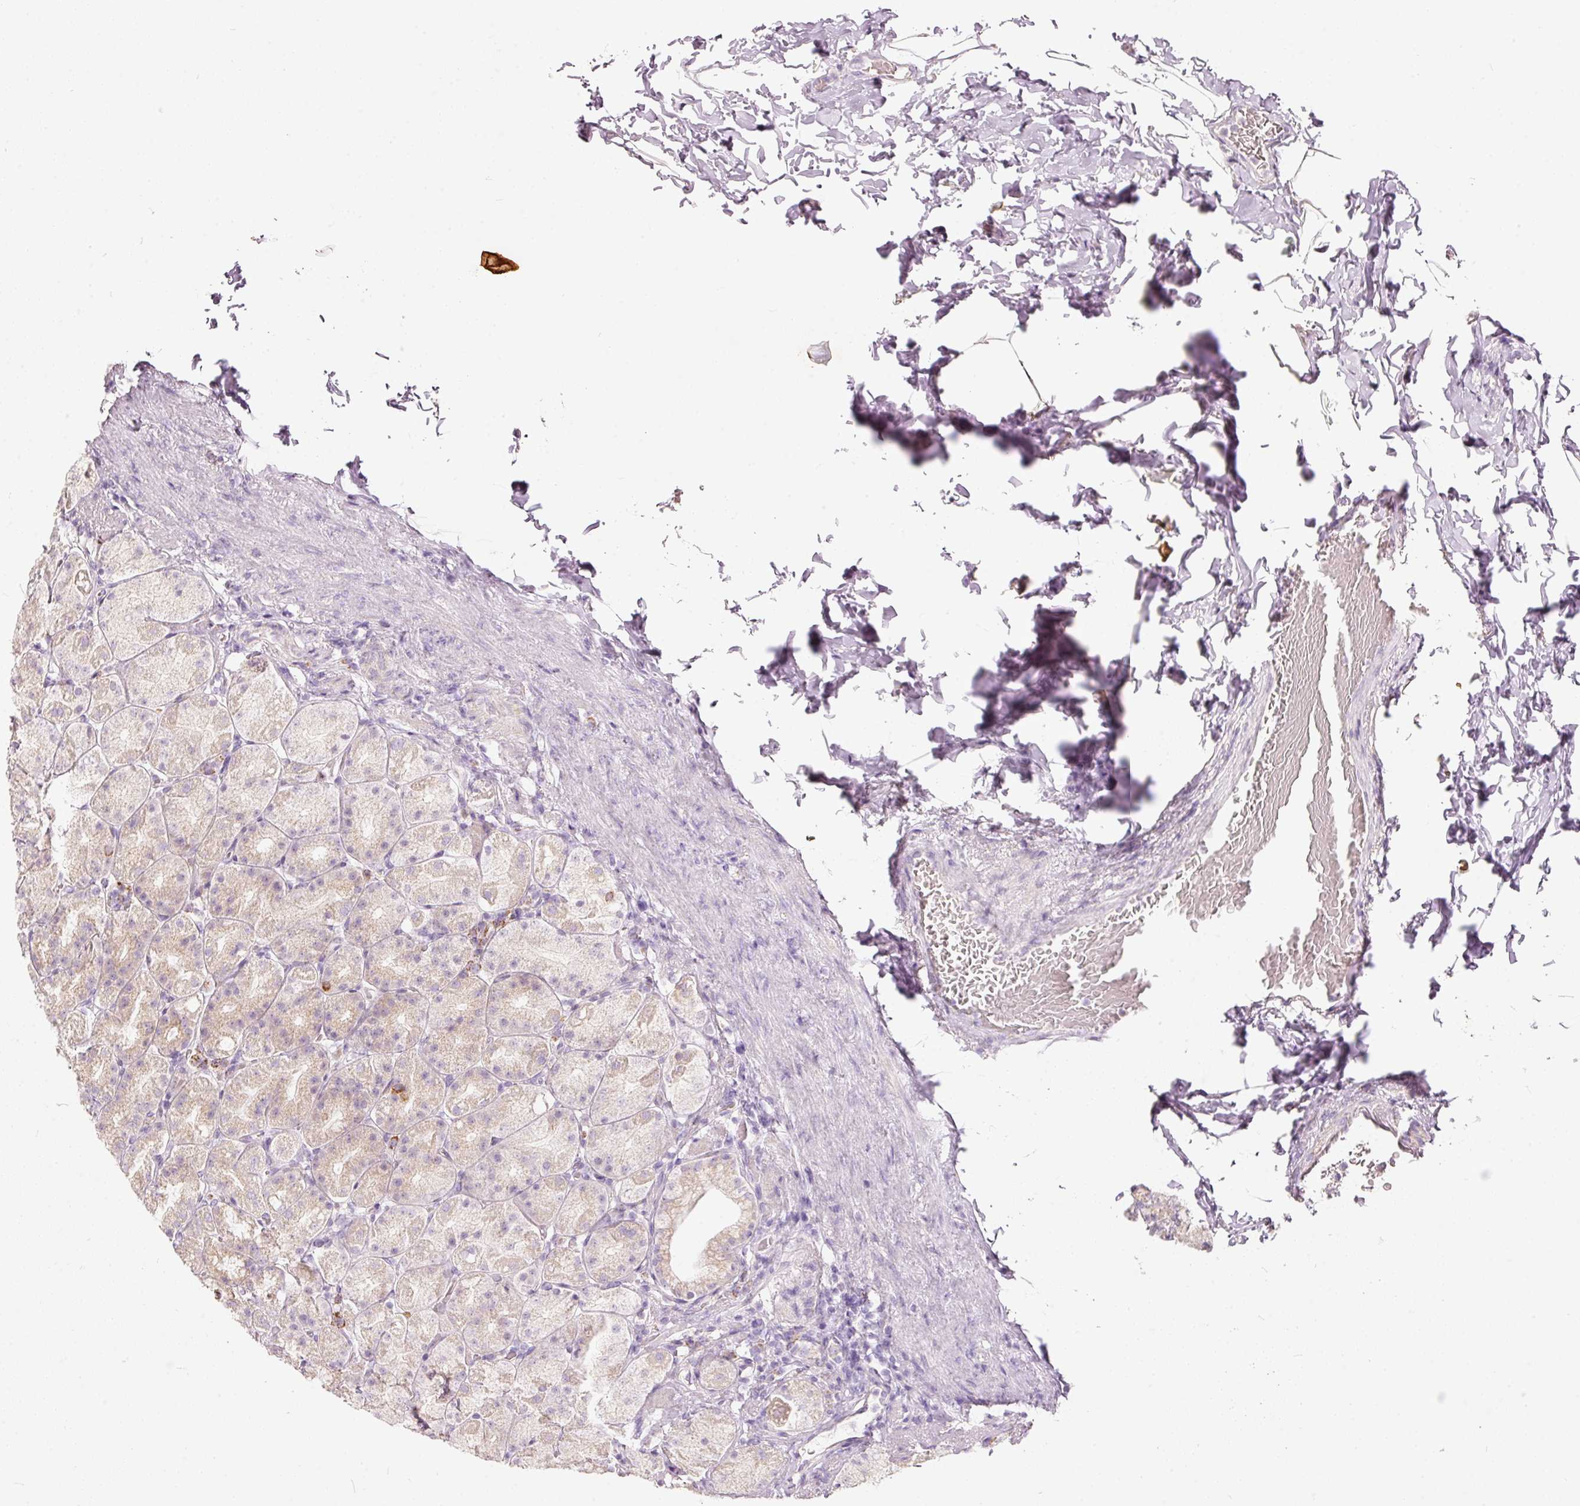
{"staining": {"intensity": "negative", "quantity": "none", "location": "none"}, "tissue": "stomach", "cell_type": "Glandular cells", "image_type": "normal", "snomed": [{"axis": "morphology", "description": "Normal tissue, NOS"}, {"axis": "topography", "description": "Stomach, upper"}, {"axis": "topography", "description": "Stomach"}], "caption": "This image is of unremarkable stomach stained with immunohistochemistry (IHC) to label a protein in brown with the nuclei are counter-stained blue. There is no positivity in glandular cells.", "gene": "MTHFD2", "patient": {"sex": "male", "age": 68}}